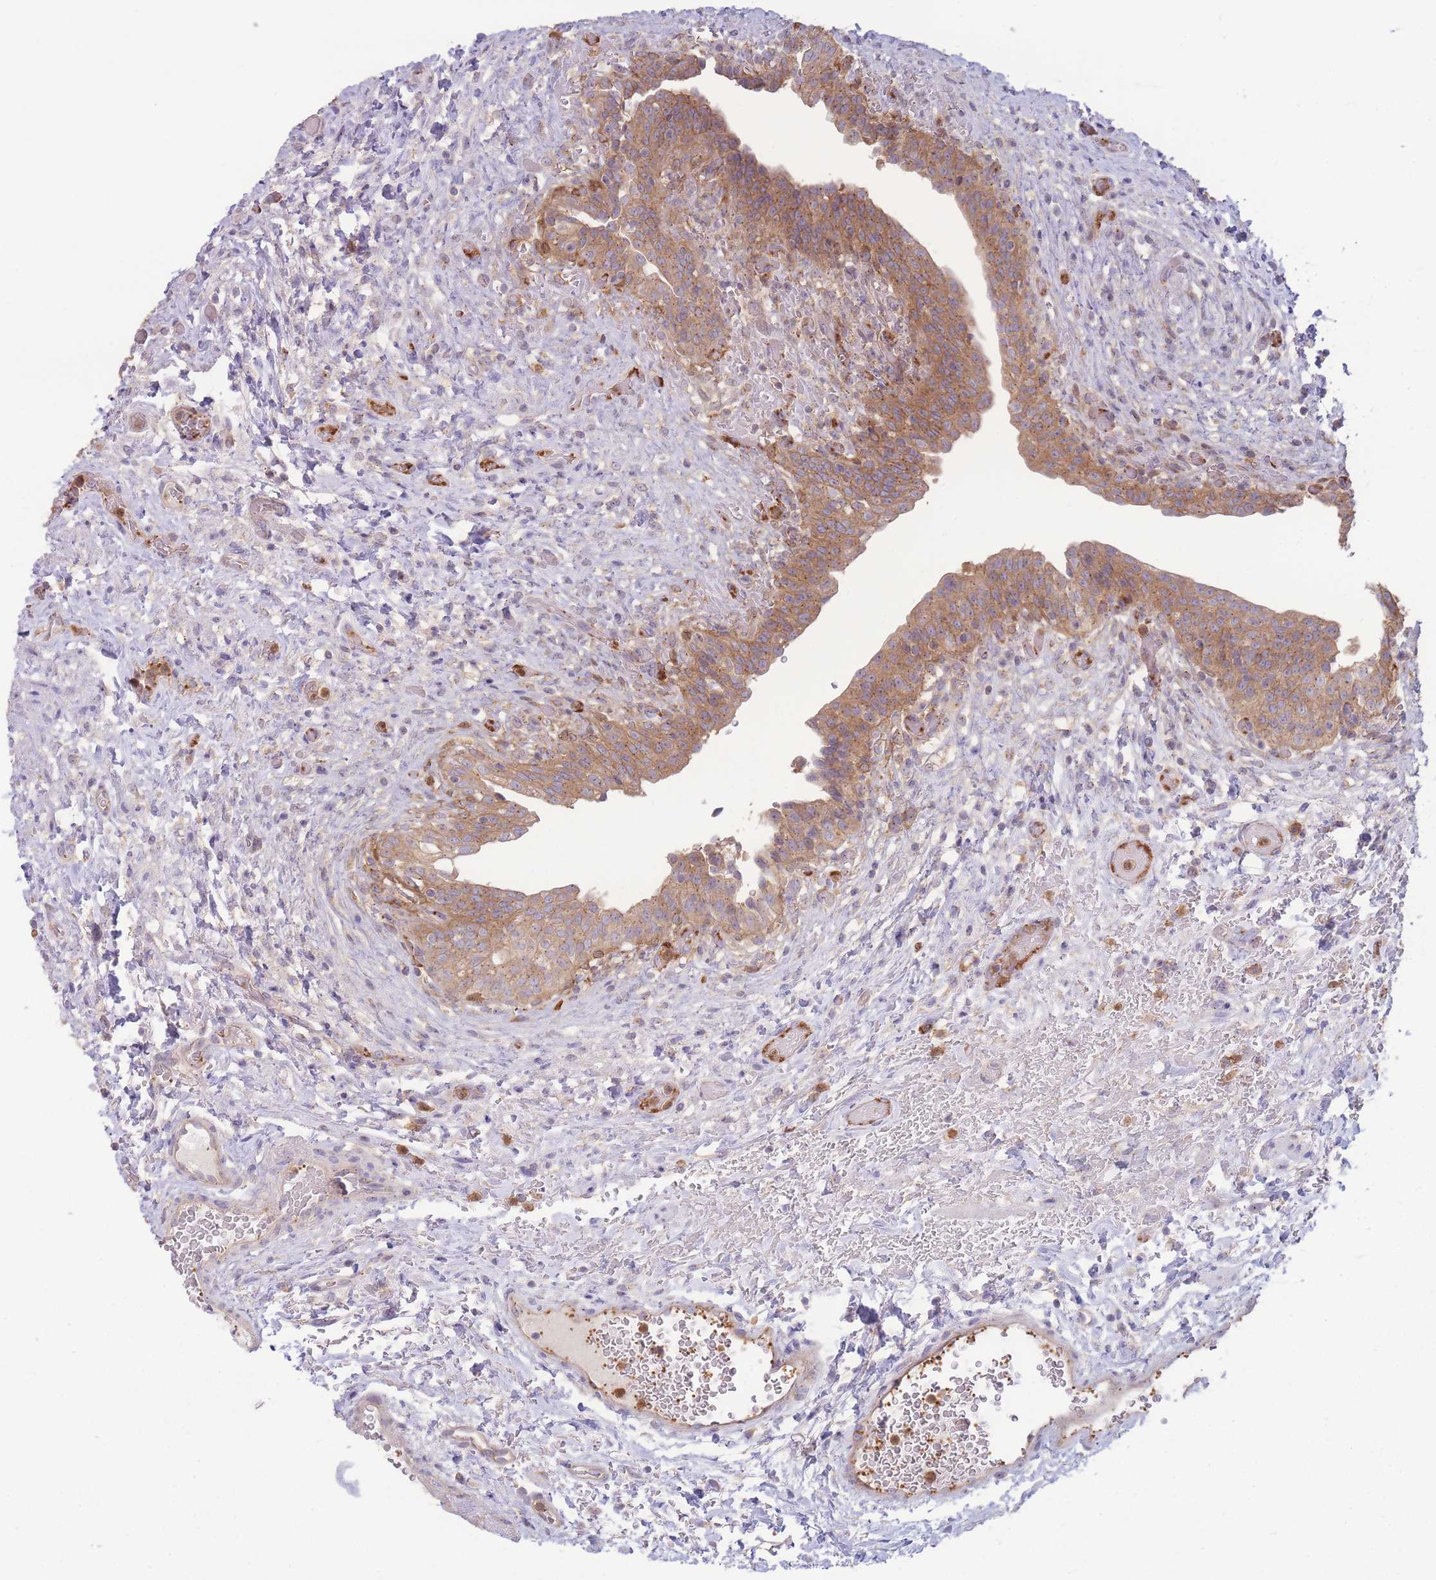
{"staining": {"intensity": "moderate", "quantity": ">75%", "location": "cytoplasmic/membranous"}, "tissue": "urinary bladder", "cell_type": "Urothelial cells", "image_type": "normal", "snomed": [{"axis": "morphology", "description": "Normal tissue, NOS"}, {"axis": "topography", "description": "Urinary bladder"}], "caption": "Normal urinary bladder shows moderate cytoplasmic/membranous positivity in about >75% of urothelial cells The staining was performed using DAB (3,3'-diaminobenzidine) to visualize the protein expression in brown, while the nuclei were stained in blue with hematoxylin (Magnification: 20x)..", "gene": "STEAP3", "patient": {"sex": "male", "age": 69}}